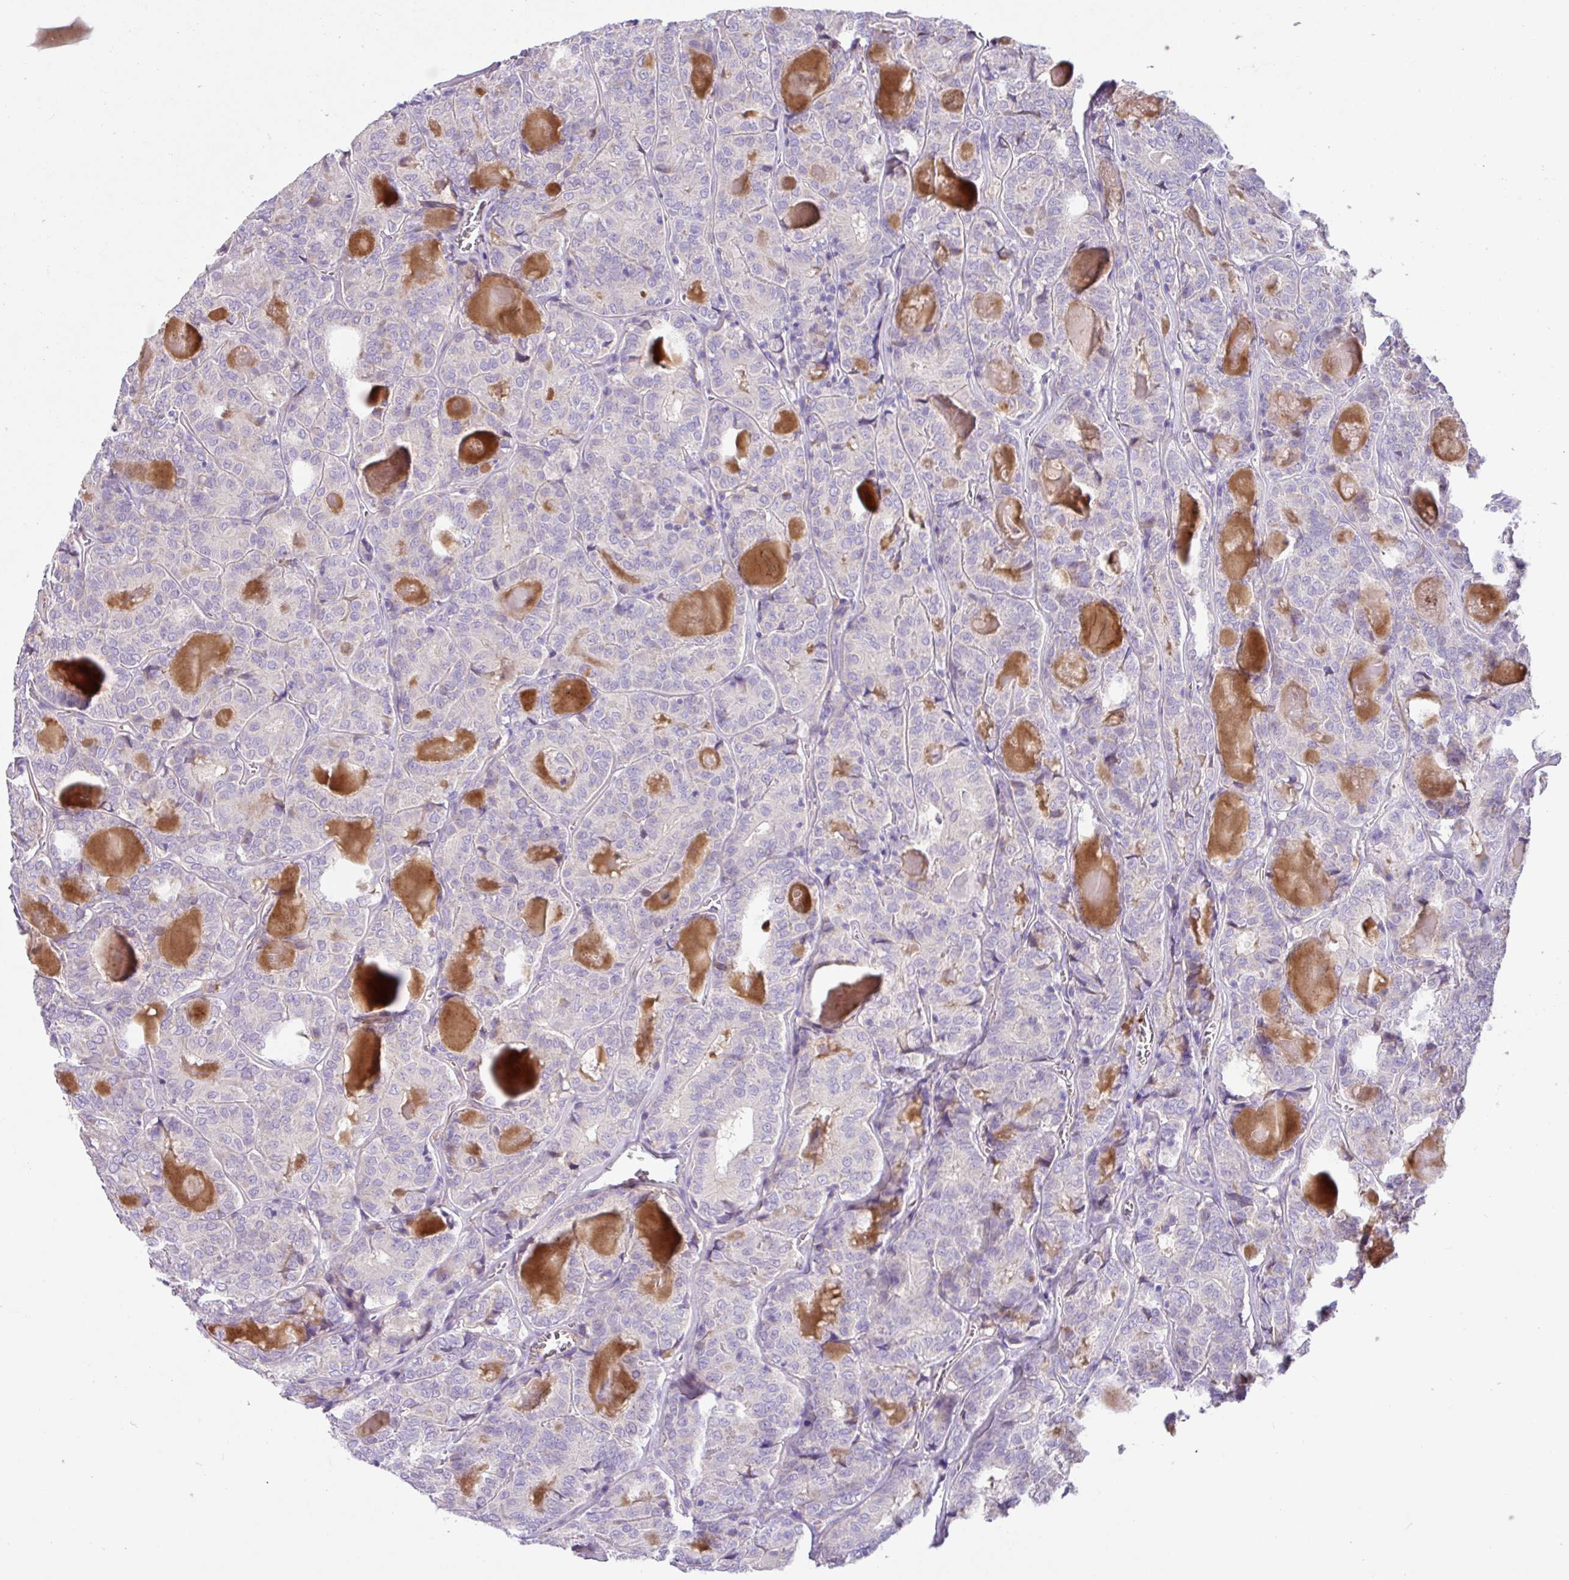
{"staining": {"intensity": "negative", "quantity": "none", "location": "none"}, "tissue": "thyroid cancer", "cell_type": "Tumor cells", "image_type": "cancer", "snomed": [{"axis": "morphology", "description": "Papillary adenocarcinoma, NOS"}, {"axis": "topography", "description": "Thyroid gland"}], "caption": "The IHC photomicrograph has no significant expression in tumor cells of papillary adenocarcinoma (thyroid) tissue.", "gene": "CRISP3", "patient": {"sex": "female", "age": 72}}